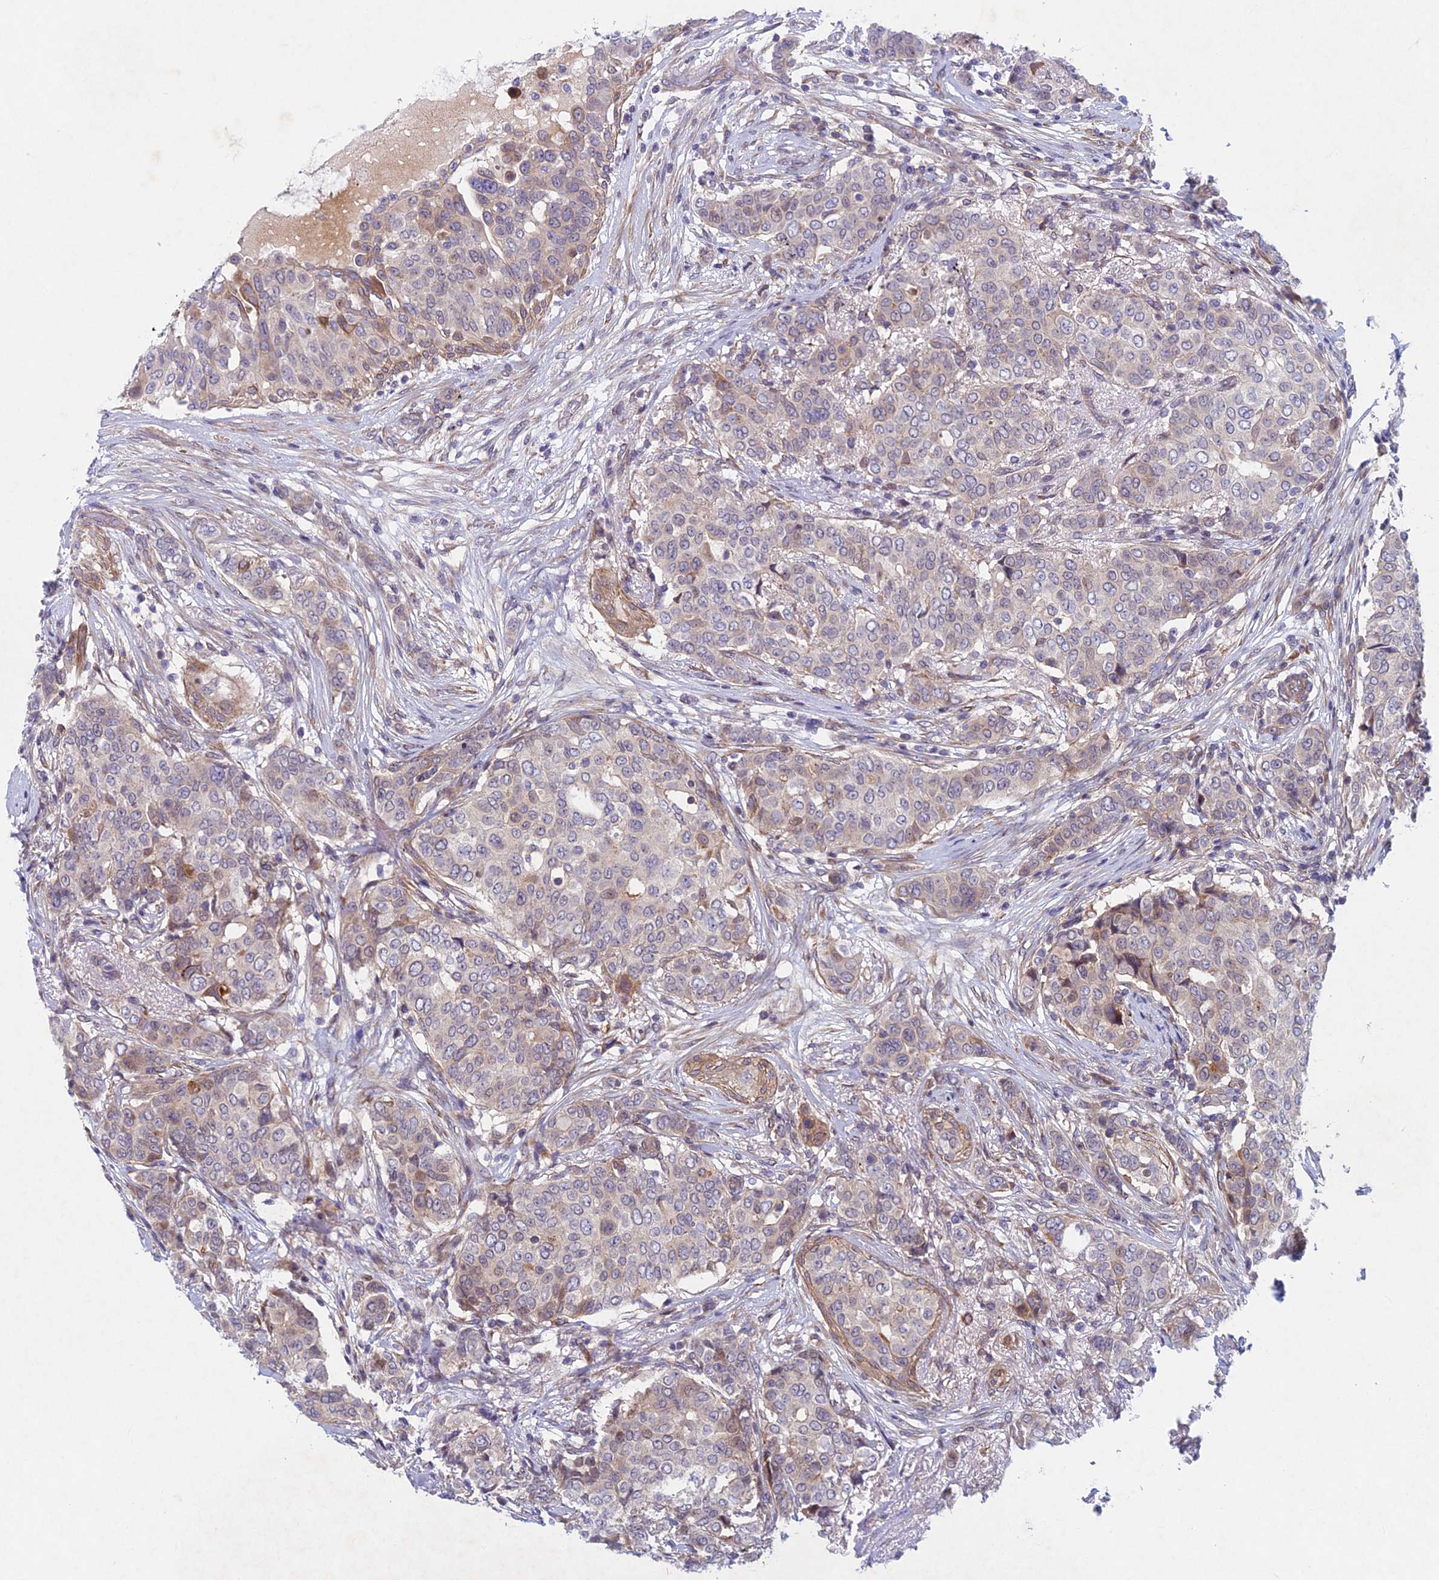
{"staining": {"intensity": "weak", "quantity": "<25%", "location": "cytoplasmic/membranous"}, "tissue": "breast cancer", "cell_type": "Tumor cells", "image_type": "cancer", "snomed": [{"axis": "morphology", "description": "Lobular carcinoma"}, {"axis": "topography", "description": "Breast"}], "caption": "An immunohistochemistry image of breast cancer (lobular carcinoma) is shown. There is no staining in tumor cells of breast cancer (lobular carcinoma). The staining is performed using DAB (3,3'-diaminobenzidine) brown chromogen with nuclei counter-stained in using hematoxylin.", "gene": "PTHLH", "patient": {"sex": "female", "age": 51}}